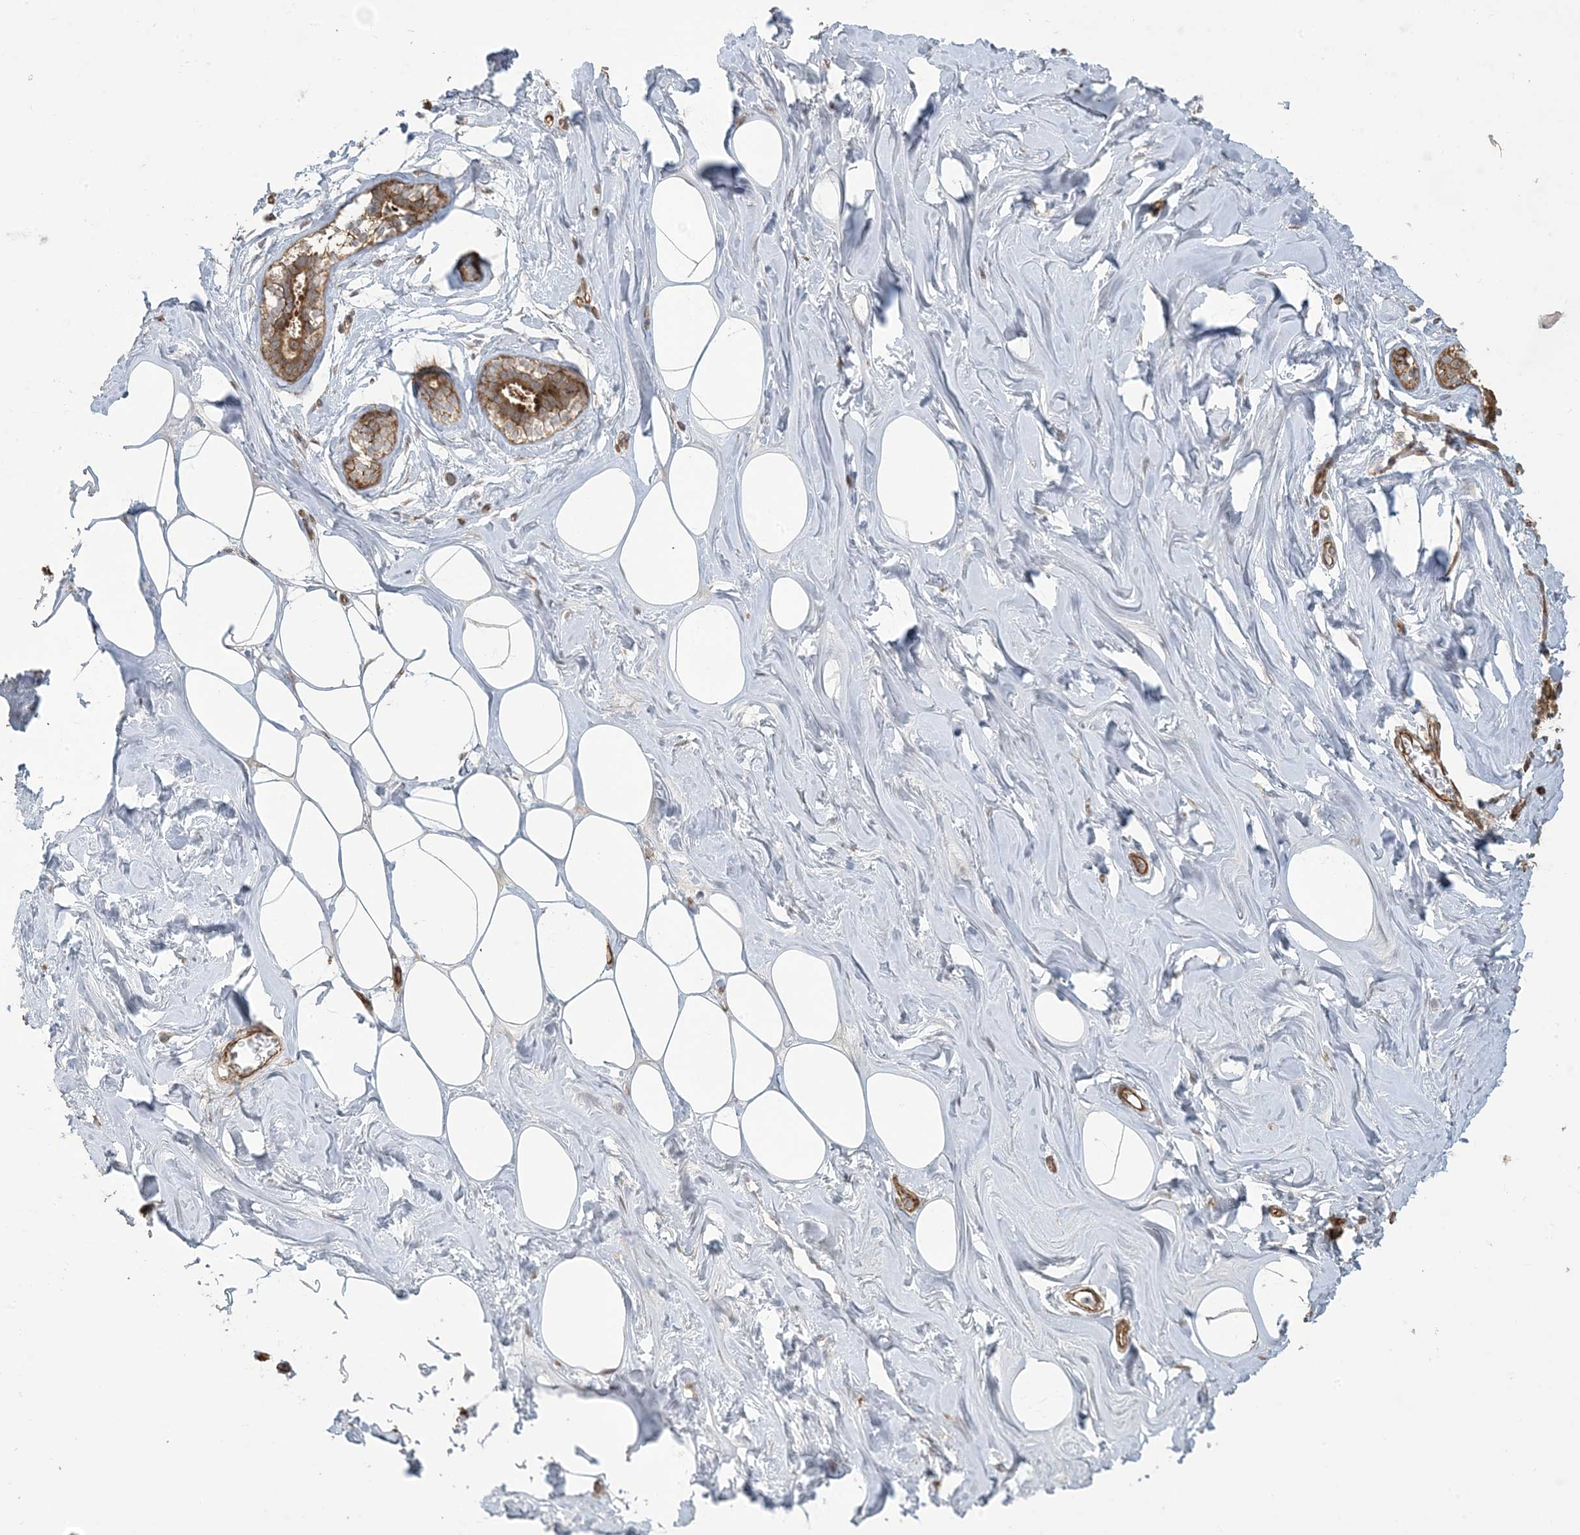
{"staining": {"intensity": "weak", "quantity": ">75%", "location": "cytoplasmic/membranous"}, "tissue": "adipose tissue", "cell_type": "Adipocytes", "image_type": "normal", "snomed": [{"axis": "morphology", "description": "Normal tissue, NOS"}, {"axis": "morphology", "description": "Fibrosis, NOS"}, {"axis": "topography", "description": "Breast"}, {"axis": "topography", "description": "Adipose tissue"}], "caption": "Protein staining of normal adipose tissue demonstrates weak cytoplasmic/membranous positivity in about >75% of adipocytes. Nuclei are stained in blue.", "gene": "KLHL18", "patient": {"sex": "female", "age": 39}}